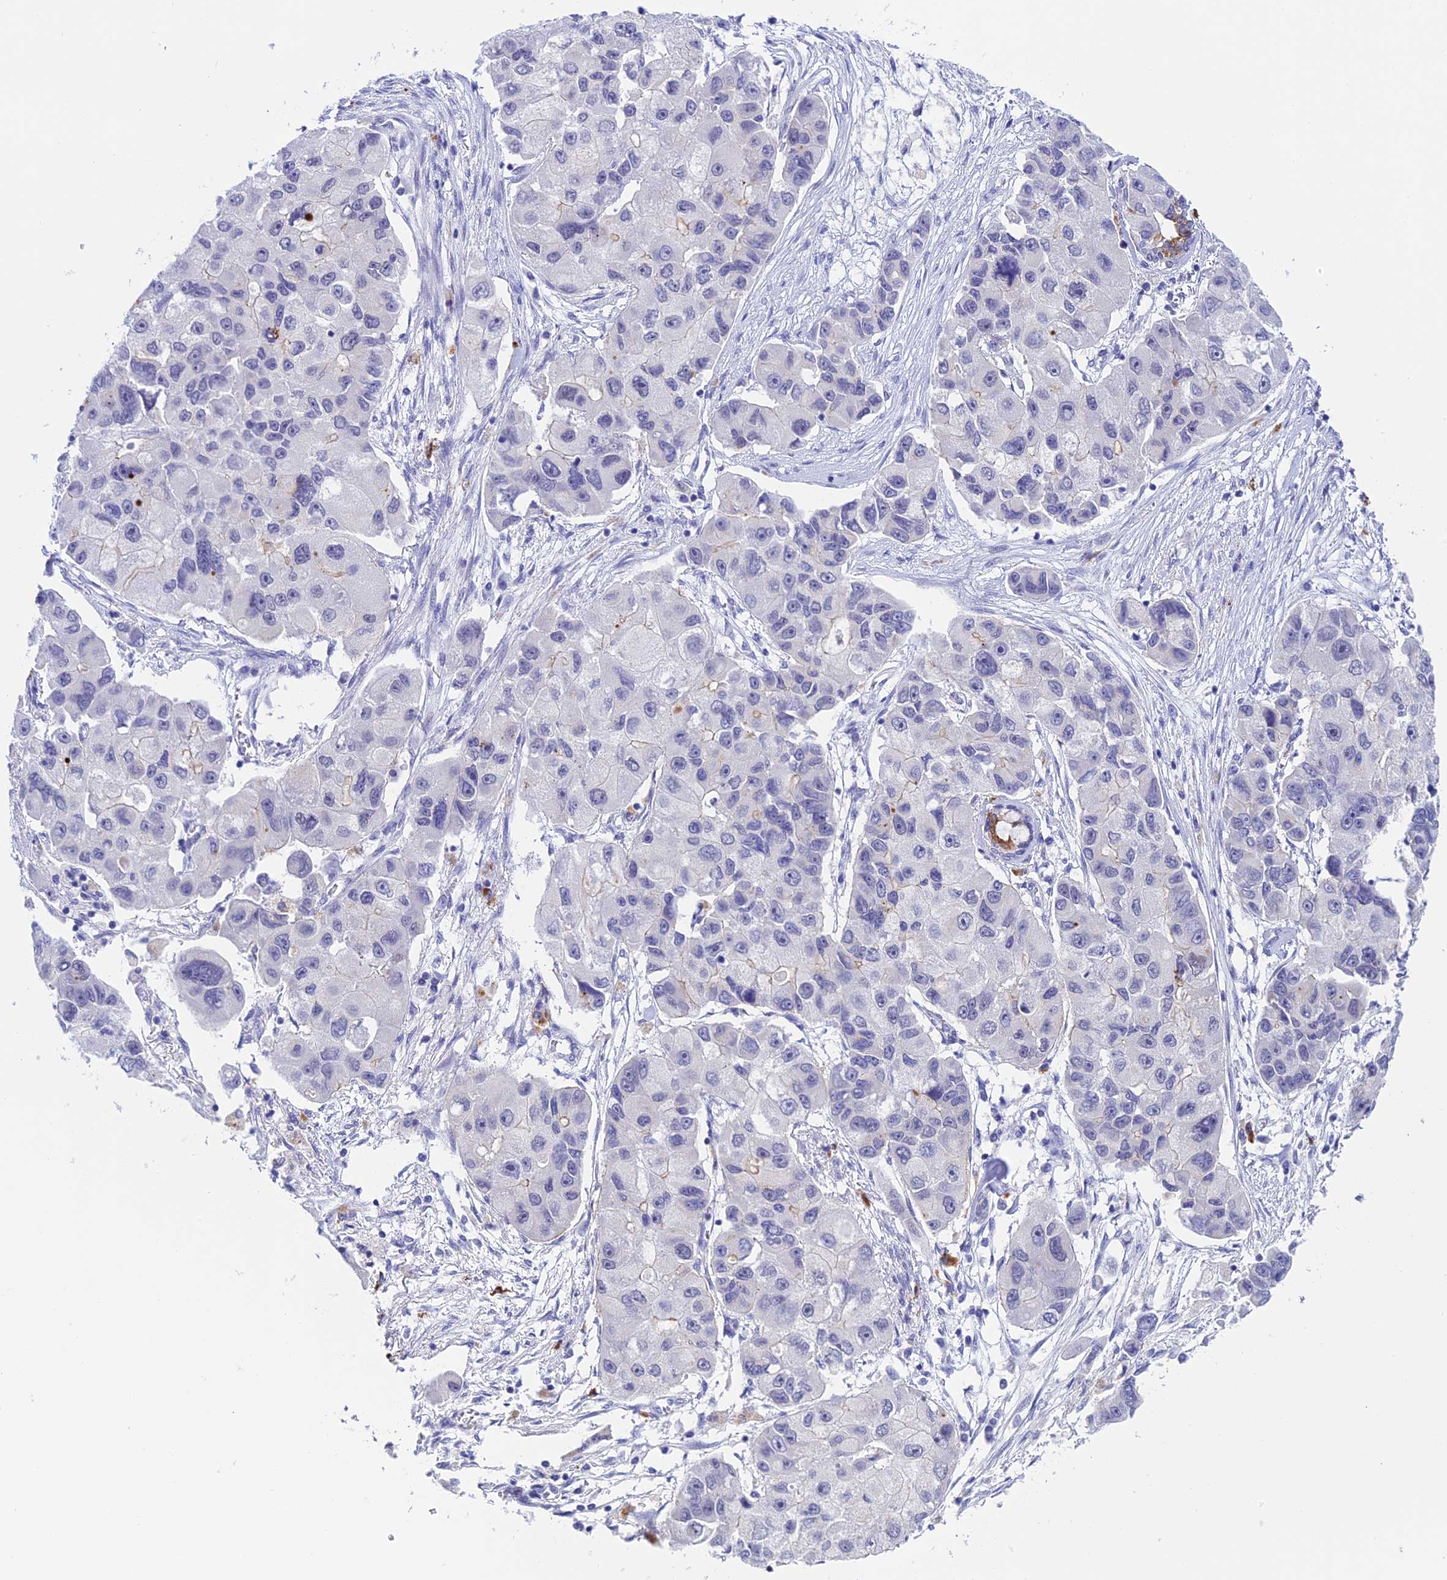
{"staining": {"intensity": "negative", "quantity": "none", "location": "none"}, "tissue": "lung cancer", "cell_type": "Tumor cells", "image_type": "cancer", "snomed": [{"axis": "morphology", "description": "Adenocarcinoma, NOS"}, {"axis": "topography", "description": "Lung"}], "caption": "Tumor cells show no significant expression in lung cancer (adenocarcinoma).", "gene": "RASGEF1B", "patient": {"sex": "female", "age": 54}}